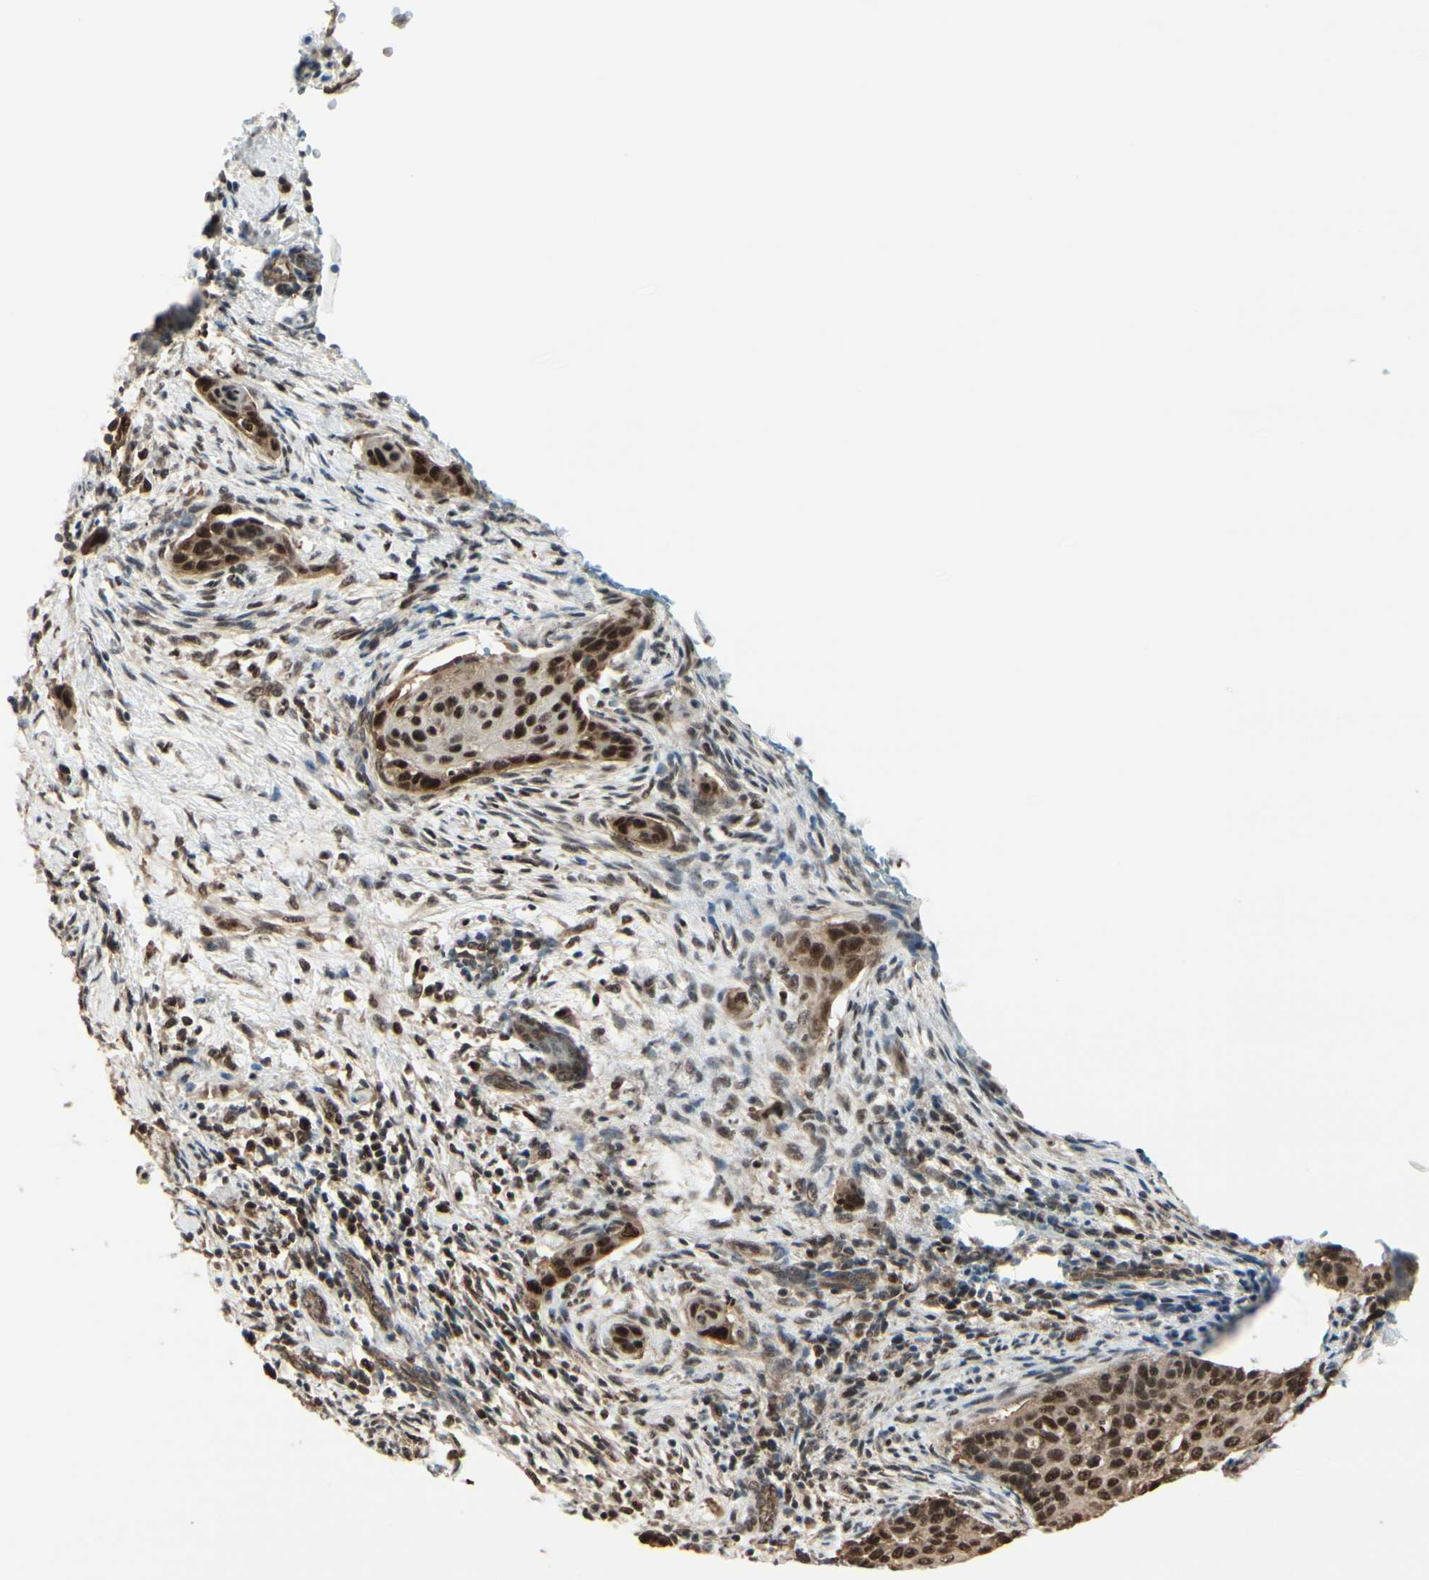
{"staining": {"intensity": "strong", "quantity": ">75%", "location": "cytoplasmic/membranous,nuclear"}, "tissue": "cervical cancer", "cell_type": "Tumor cells", "image_type": "cancer", "snomed": [{"axis": "morphology", "description": "Squamous cell carcinoma, NOS"}, {"axis": "topography", "description": "Cervix"}], "caption": "DAB (3,3'-diaminobenzidine) immunohistochemical staining of human squamous cell carcinoma (cervical) displays strong cytoplasmic/membranous and nuclear protein staining in about >75% of tumor cells.", "gene": "HSF1", "patient": {"sex": "female", "age": 33}}